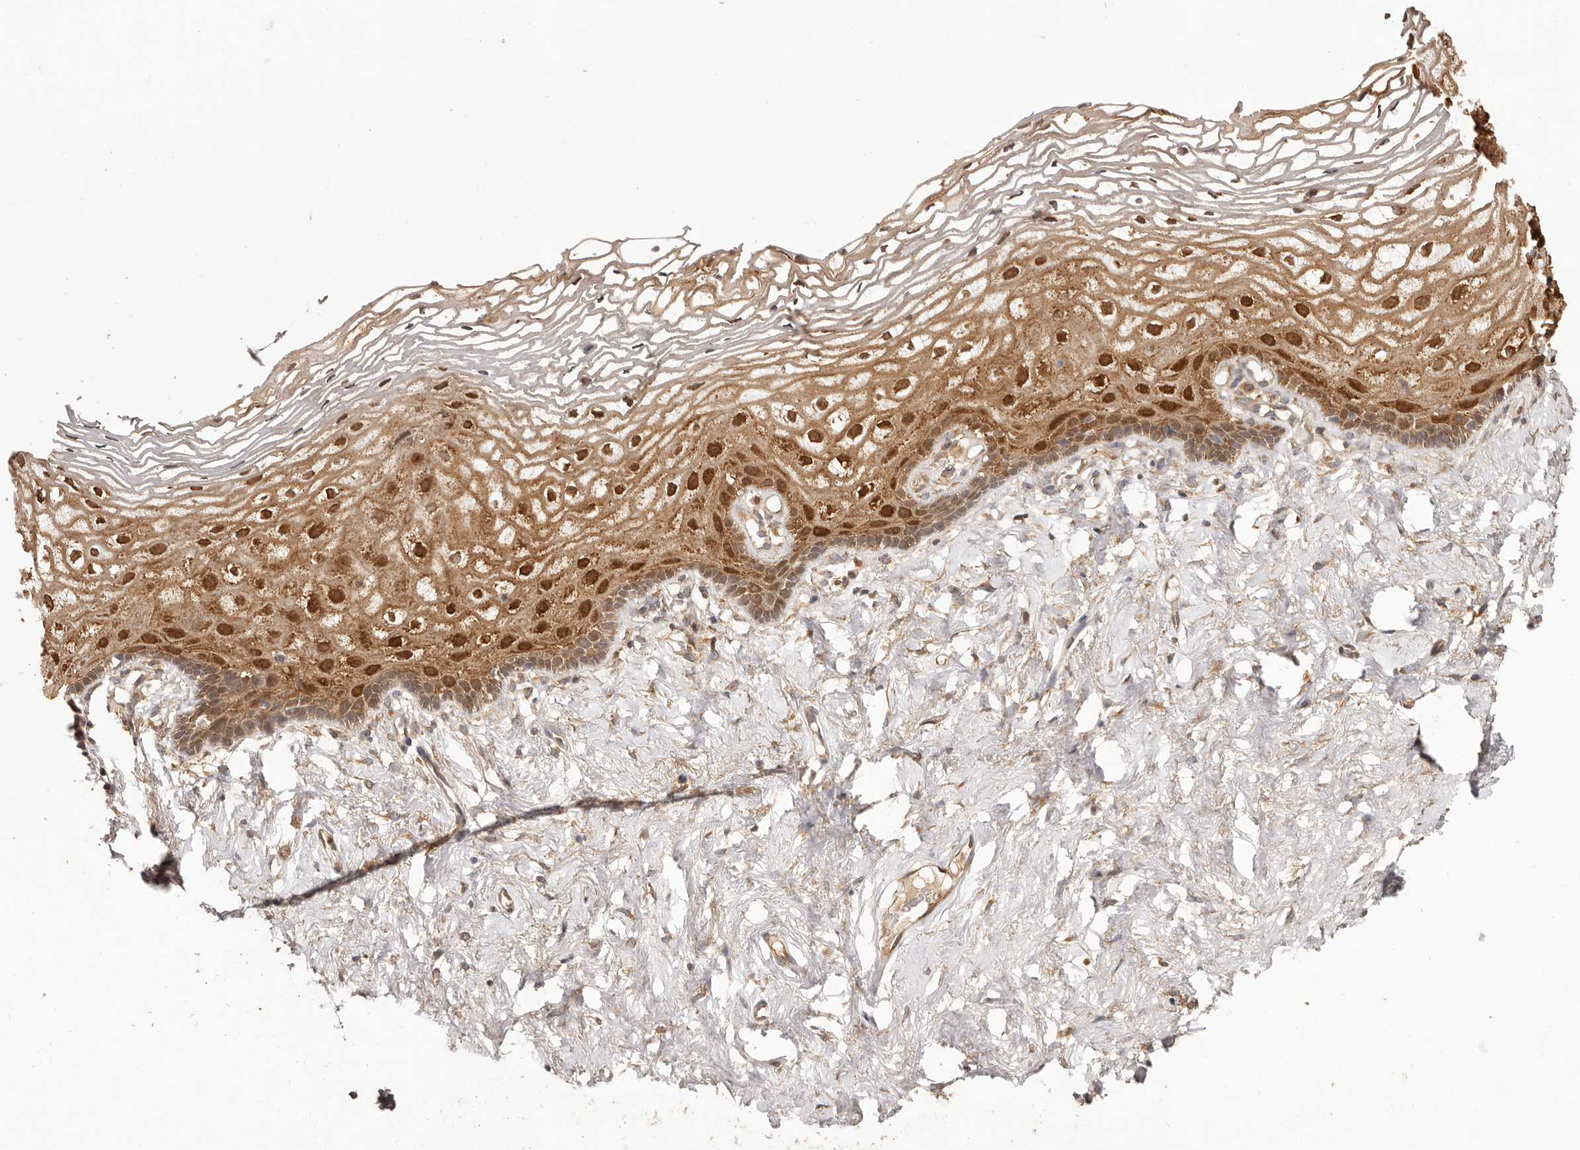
{"staining": {"intensity": "strong", "quantity": ">75%", "location": "cytoplasmic/membranous,nuclear"}, "tissue": "vagina", "cell_type": "Squamous epithelial cells", "image_type": "normal", "snomed": [{"axis": "morphology", "description": "Normal tissue, NOS"}, {"axis": "morphology", "description": "Adenocarcinoma, NOS"}, {"axis": "topography", "description": "Rectum"}, {"axis": "topography", "description": "Vagina"}], "caption": "Squamous epithelial cells display high levels of strong cytoplasmic/membranous,nuclear positivity in approximately >75% of cells in benign human vagina.", "gene": "UBR2", "patient": {"sex": "female", "age": 71}}